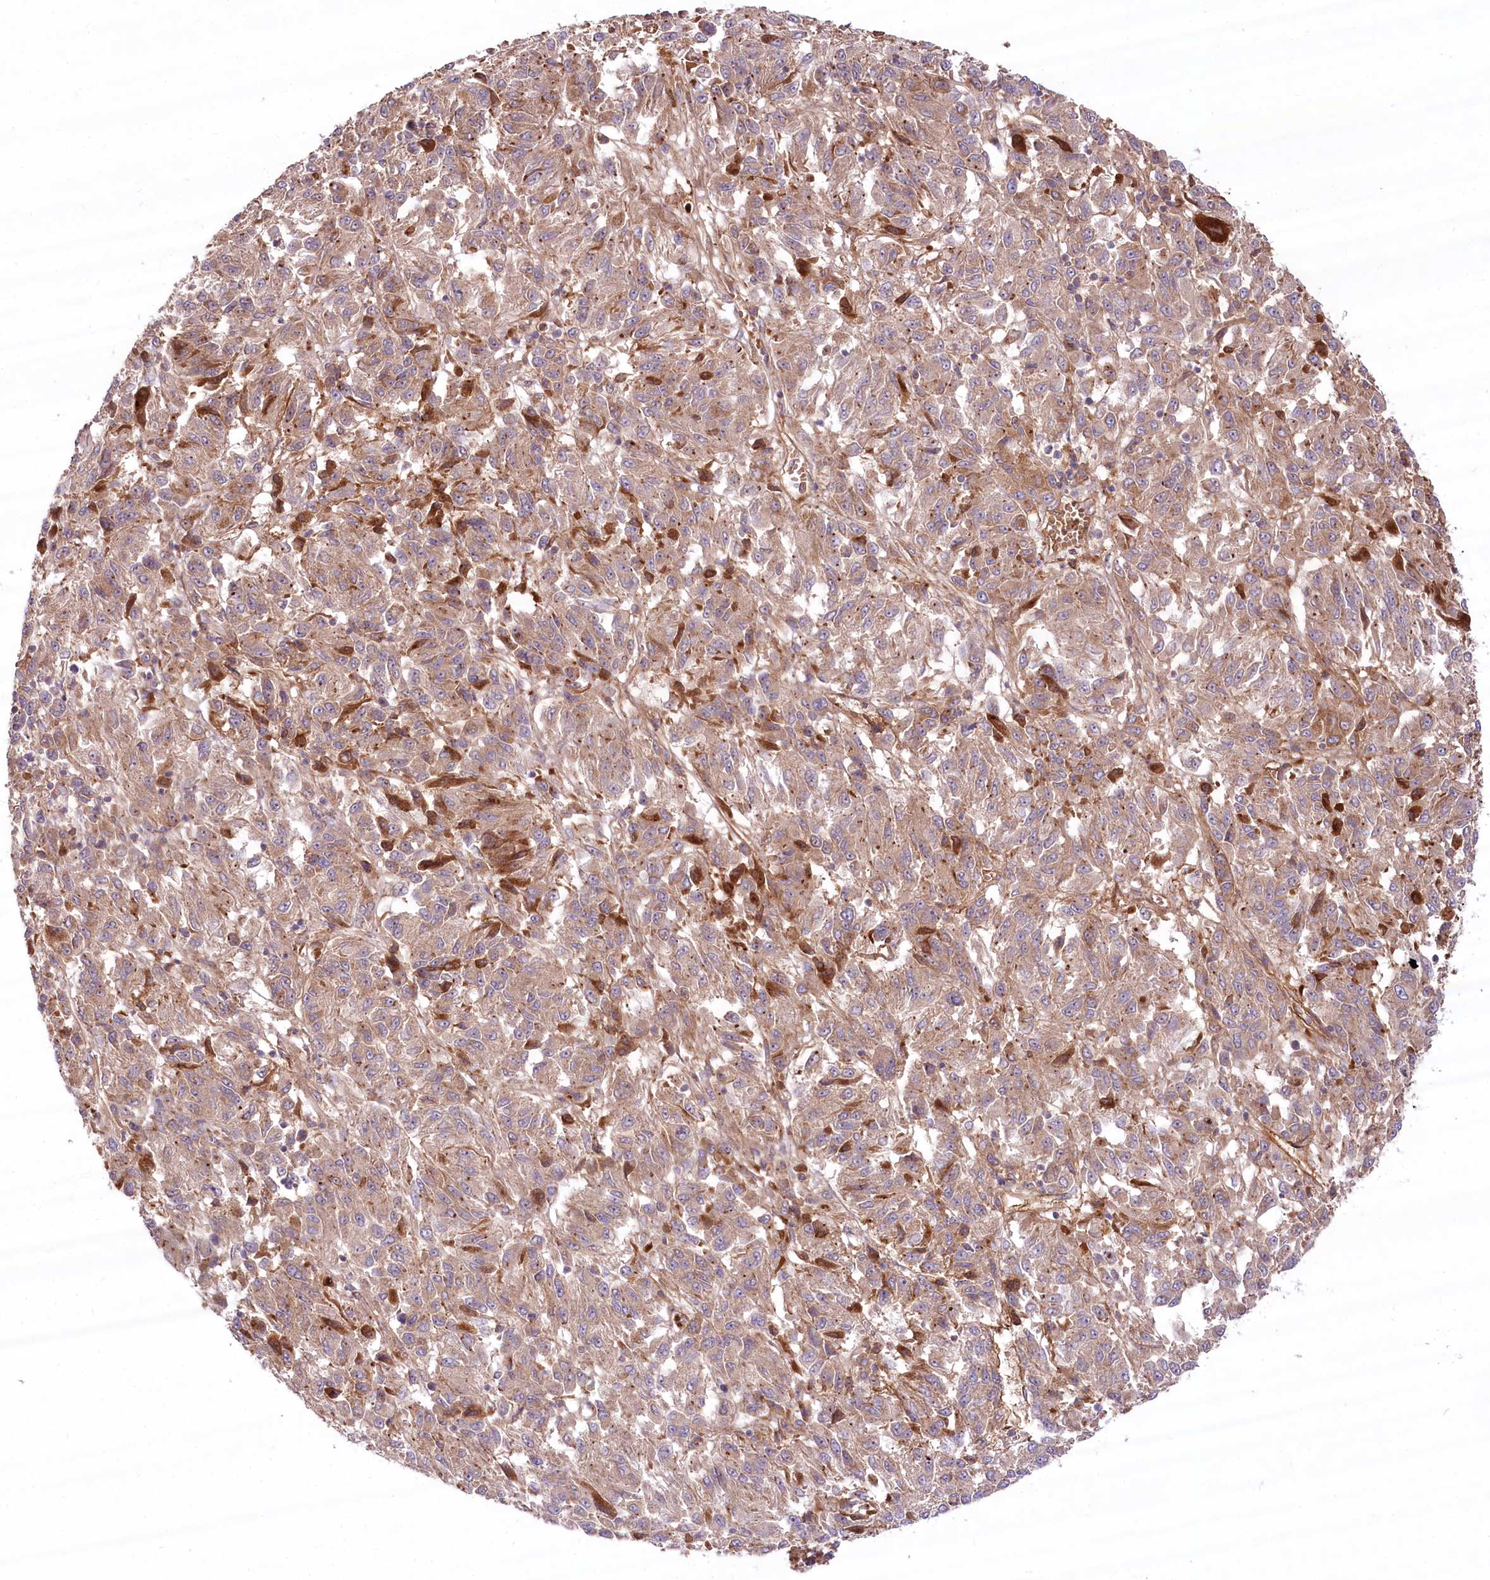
{"staining": {"intensity": "moderate", "quantity": ">75%", "location": "cytoplasmic/membranous"}, "tissue": "melanoma", "cell_type": "Tumor cells", "image_type": "cancer", "snomed": [{"axis": "morphology", "description": "Malignant melanoma, Metastatic site"}, {"axis": "topography", "description": "Lung"}], "caption": "Immunohistochemistry of melanoma reveals medium levels of moderate cytoplasmic/membranous positivity in approximately >75% of tumor cells. Using DAB (3,3'-diaminobenzidine) (brown) and hematoxylin (blue) stains, captured at high magnification using brightfield microscopy.", "gene": "PSTK", "patient": {"sex": "male", "age": 64}}